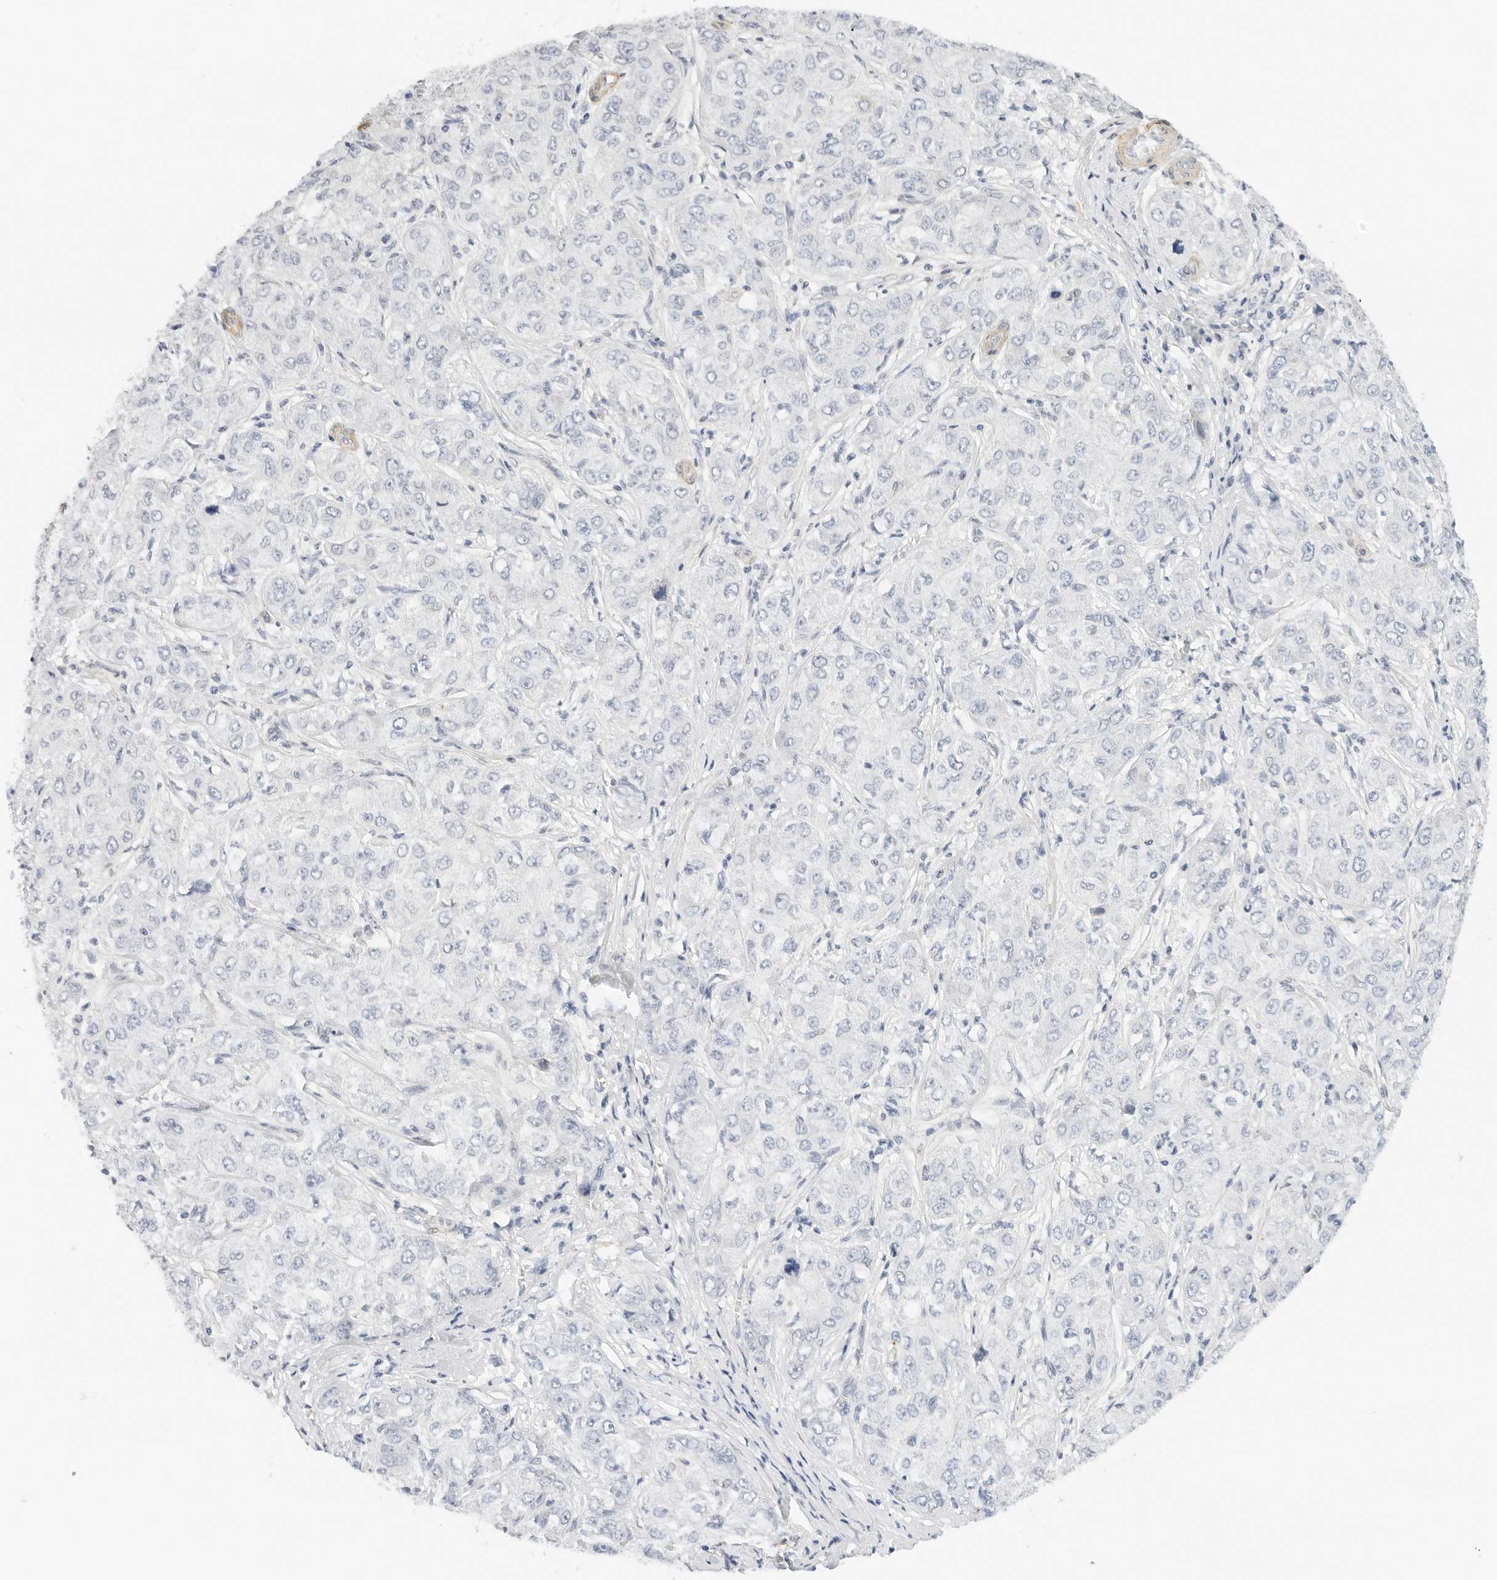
{"staining": {"intensity": "negative", "quantity": "none", "location": "none"}, "tissue": "liver cancer", "cell_type": "Tumor cells", "image_type": "cancer", "snomed": [{"axis": "morphology", "description": "Carcinoma, Hepatocellular, NOS"}, {"axis": "topography", "description": "Liver"}], "caption": "Immunohistochemistry histopathology image of neoplastic tissue: human hepatocellular carcinoma (liver) stained with DAB displays no significant protein positivity in tumor cells. (Brightfield microscopy of DAB IHC at high magnification).", "gene": "PKDCC", "patient": {"sex": "male", "age": 80}}